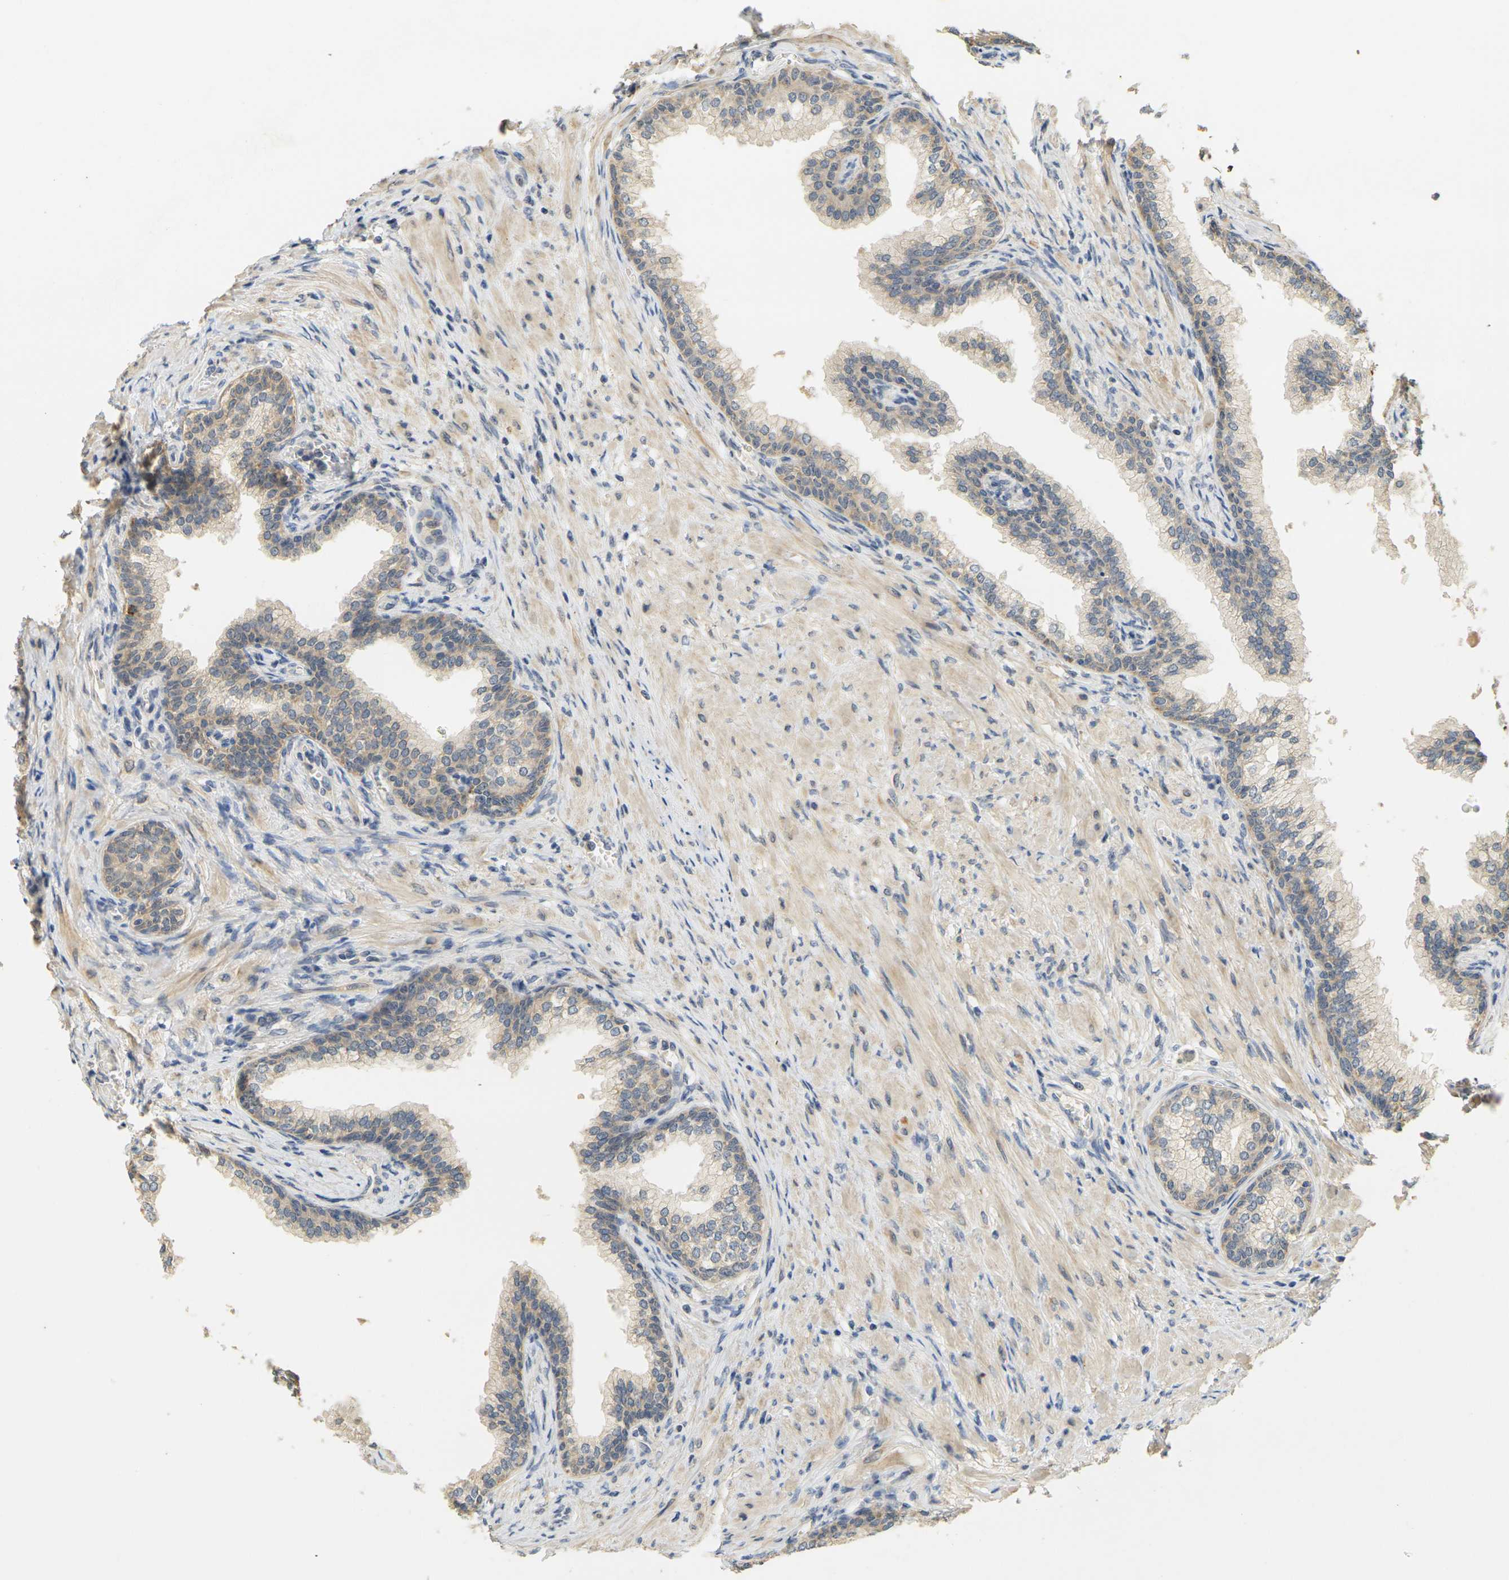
{"staining": {"intensity": "moderate", "quantity": ">75%", "location": "cytoplasmic/membranous"}, "tissue": "prostate", "cell_type": "Glandular cells", "image_type": "normal", "snomed": [{"axis": "morphology", "description": "Normal tissue, NOS"}, {"axis": "morphology", "description": "Urothelial carcinoma, Low grade"}, {"axis": "topography", "description": "Urinary bladder"}, {"axis": "topography", "description": "Prostate"}], "caption": "Moderate cytoplasmic/membranous protein positivity is appreciated in about >75% of glandular cells in prostate. The staining is performed using DAB (3,3'-diaminobenzidine) brown chromogen to label protein expression. The nuclei are counter-stained blue using hematoxylin.", "gene": "GDAP1", "patient": {"sex": "male", "age": 60}}